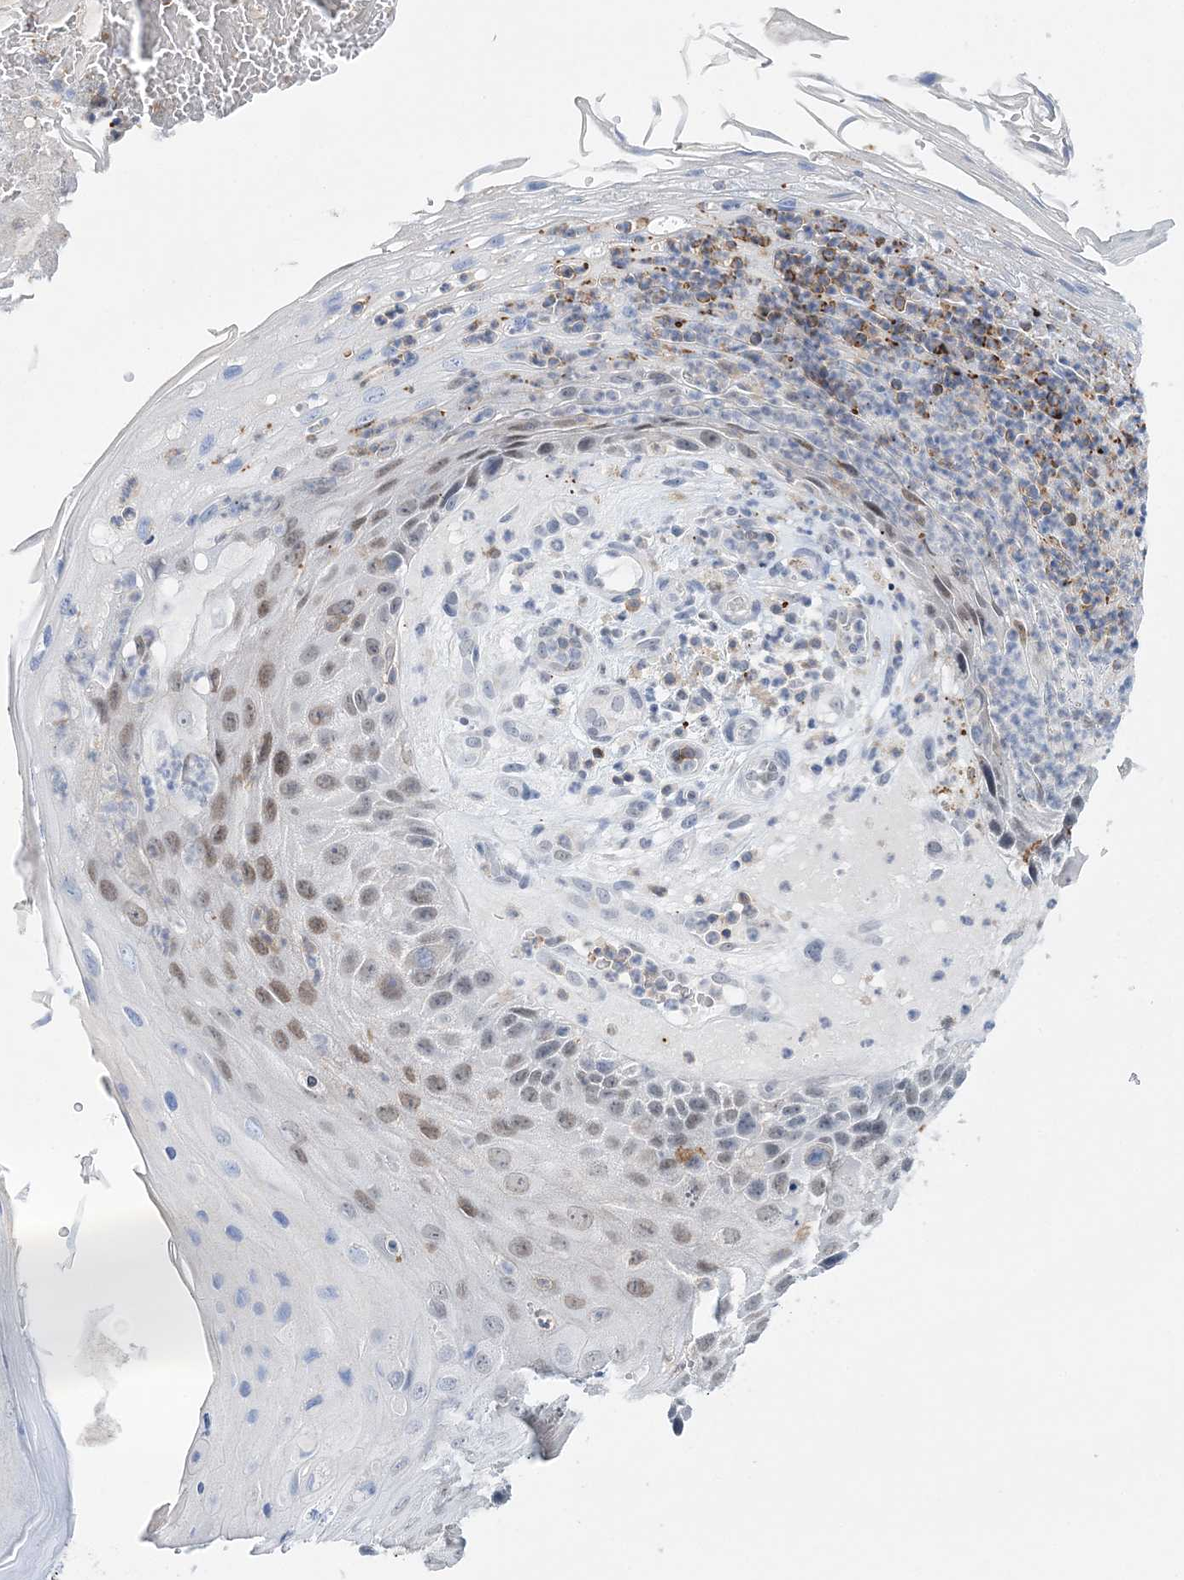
{"staining": {"intensity": "moderate", "quantity": "<25%", "location": "nuclear"}, "tissue": "skin cancer", "cell_type": "Tumor cells", "image_type": "cancer", "snomed": [{"axis": "morphology", "description": "Squamous cell carcinoma, NOS"}, {"axis": "topography", "description": "Skin"}], "caption": "Brown immunohistochemical staining in human squamous cell carcinoma (skin) shows moderate nuclear expression in approximately <25% of tumor cells. The staining was performed using DAB (3,3'-diaminobenzidine), with brown indicating positive protein expression. Nuclei are stained blue with hematoxylin.", "gene": "PRMT9", "patient": {"sex": "female", "age": 88}}